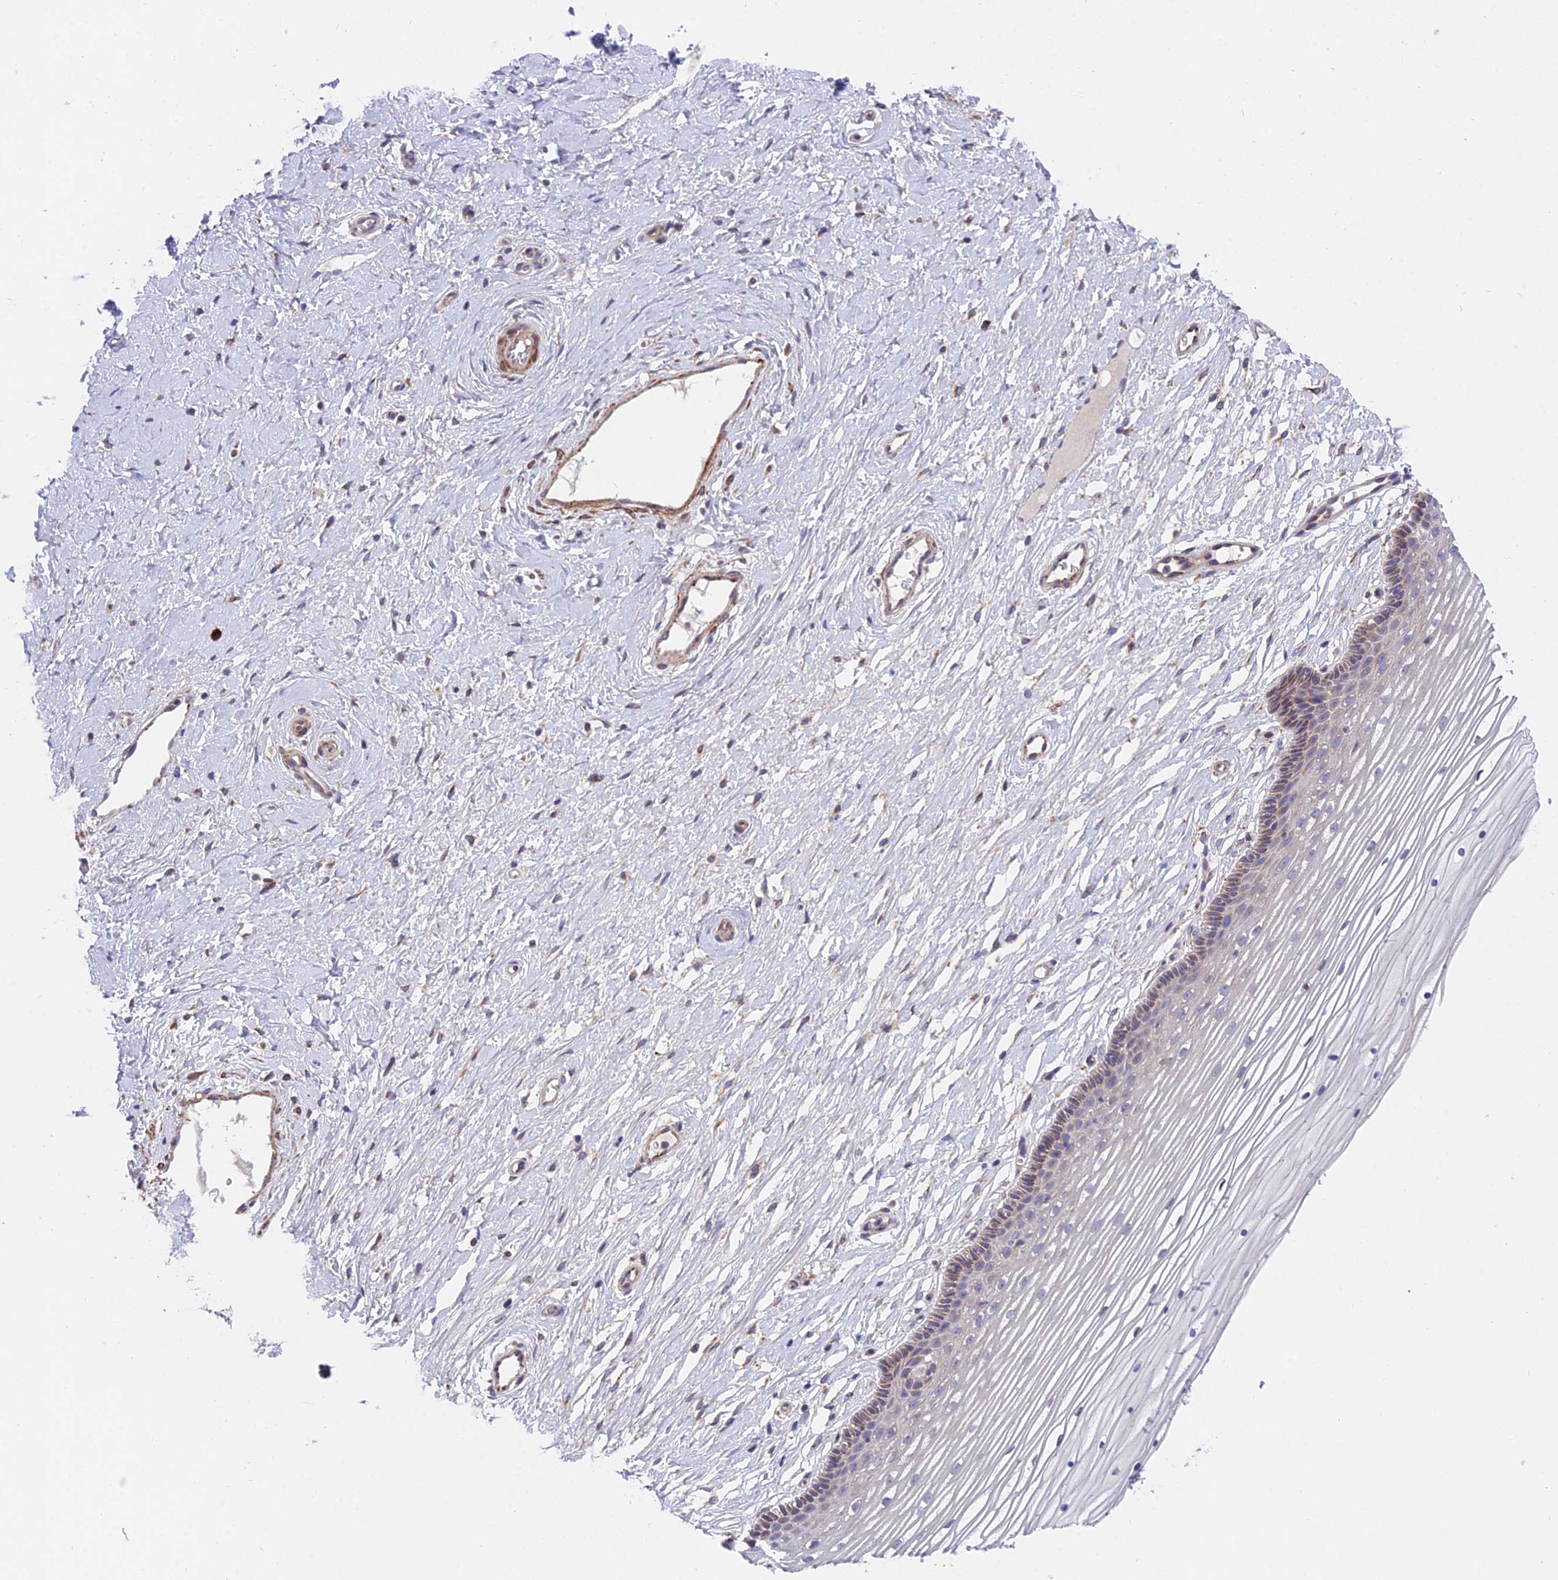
{"staining": {"intensity": "weak", "quantity": "<25%", "location": "cytoplasmic/membranous"}, "tissue": "vagina", "cell_type": "Squamous epithelial cells", "image_type": "normal", "snomed": [{"axis": "morphology", "description": "Normal tissue, NOS"}, {"axis": "topography", "description": "Vagina"}, {"axis": "topography", "description": "Cervix"}], "caption": "The immunohistochemistry (IHC) micrograph has no significant expression in squamous epithelial cells of vagina.", "gene": "TBC1D20", "patient": {"sex": "female", "age": 40}}